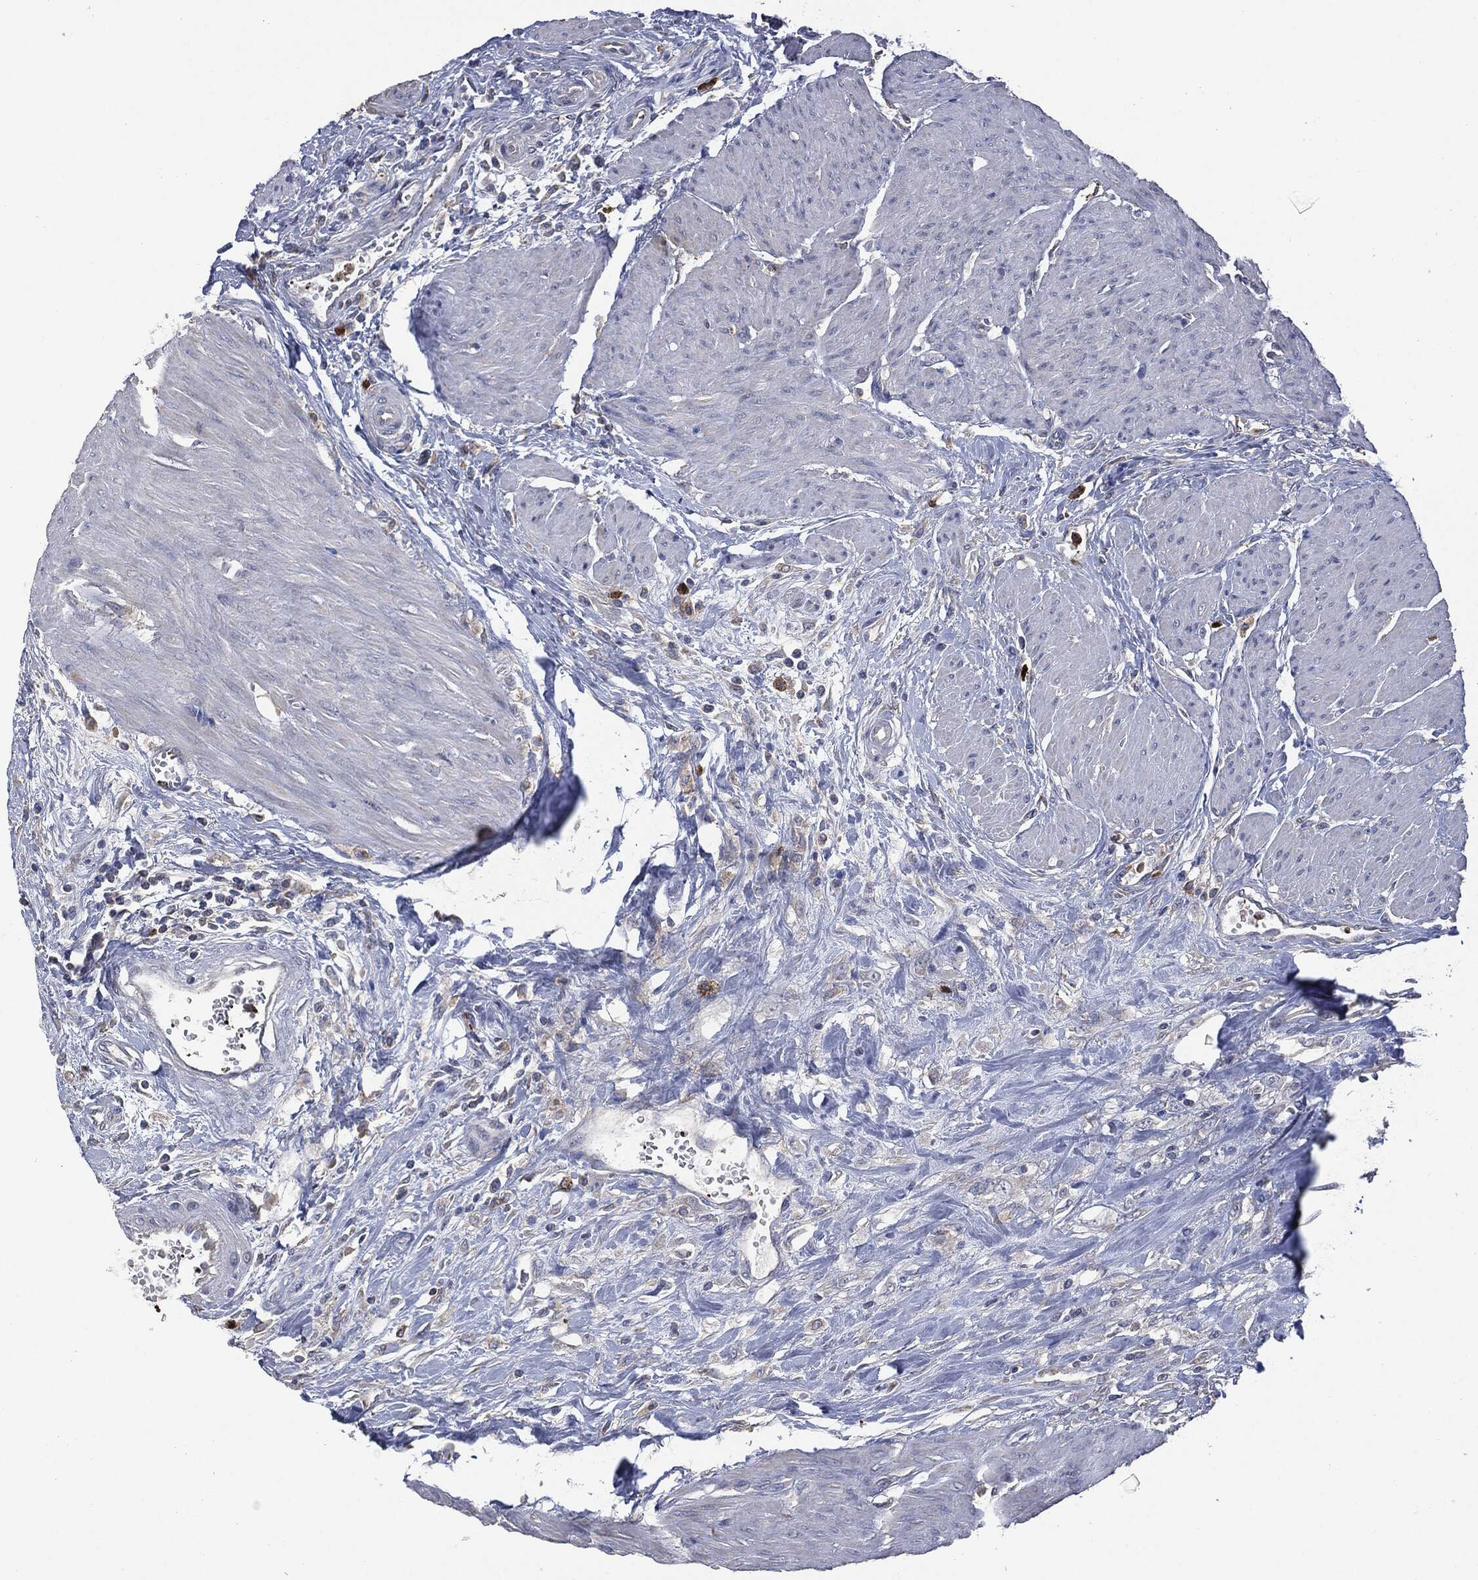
{"staining": {"intensity": "negative", "quantity": "none", "location": "none"}, "tissue": "urothelial cancer", "cell_type": "Tumor cells", "image_type": "cancer", "snomed": [{"axis": "morphology", "description": "Urothelial carcinoma, High grade"}, {"axis": "topography", "description": "Urinary bladder"}], "caption": "The immunohistochemistry (IHC) image has no significant staining in tumor cells of urothelial cancer tissue.", "gene": "CD33", "patient": {"sex": "male", "age": 35}}